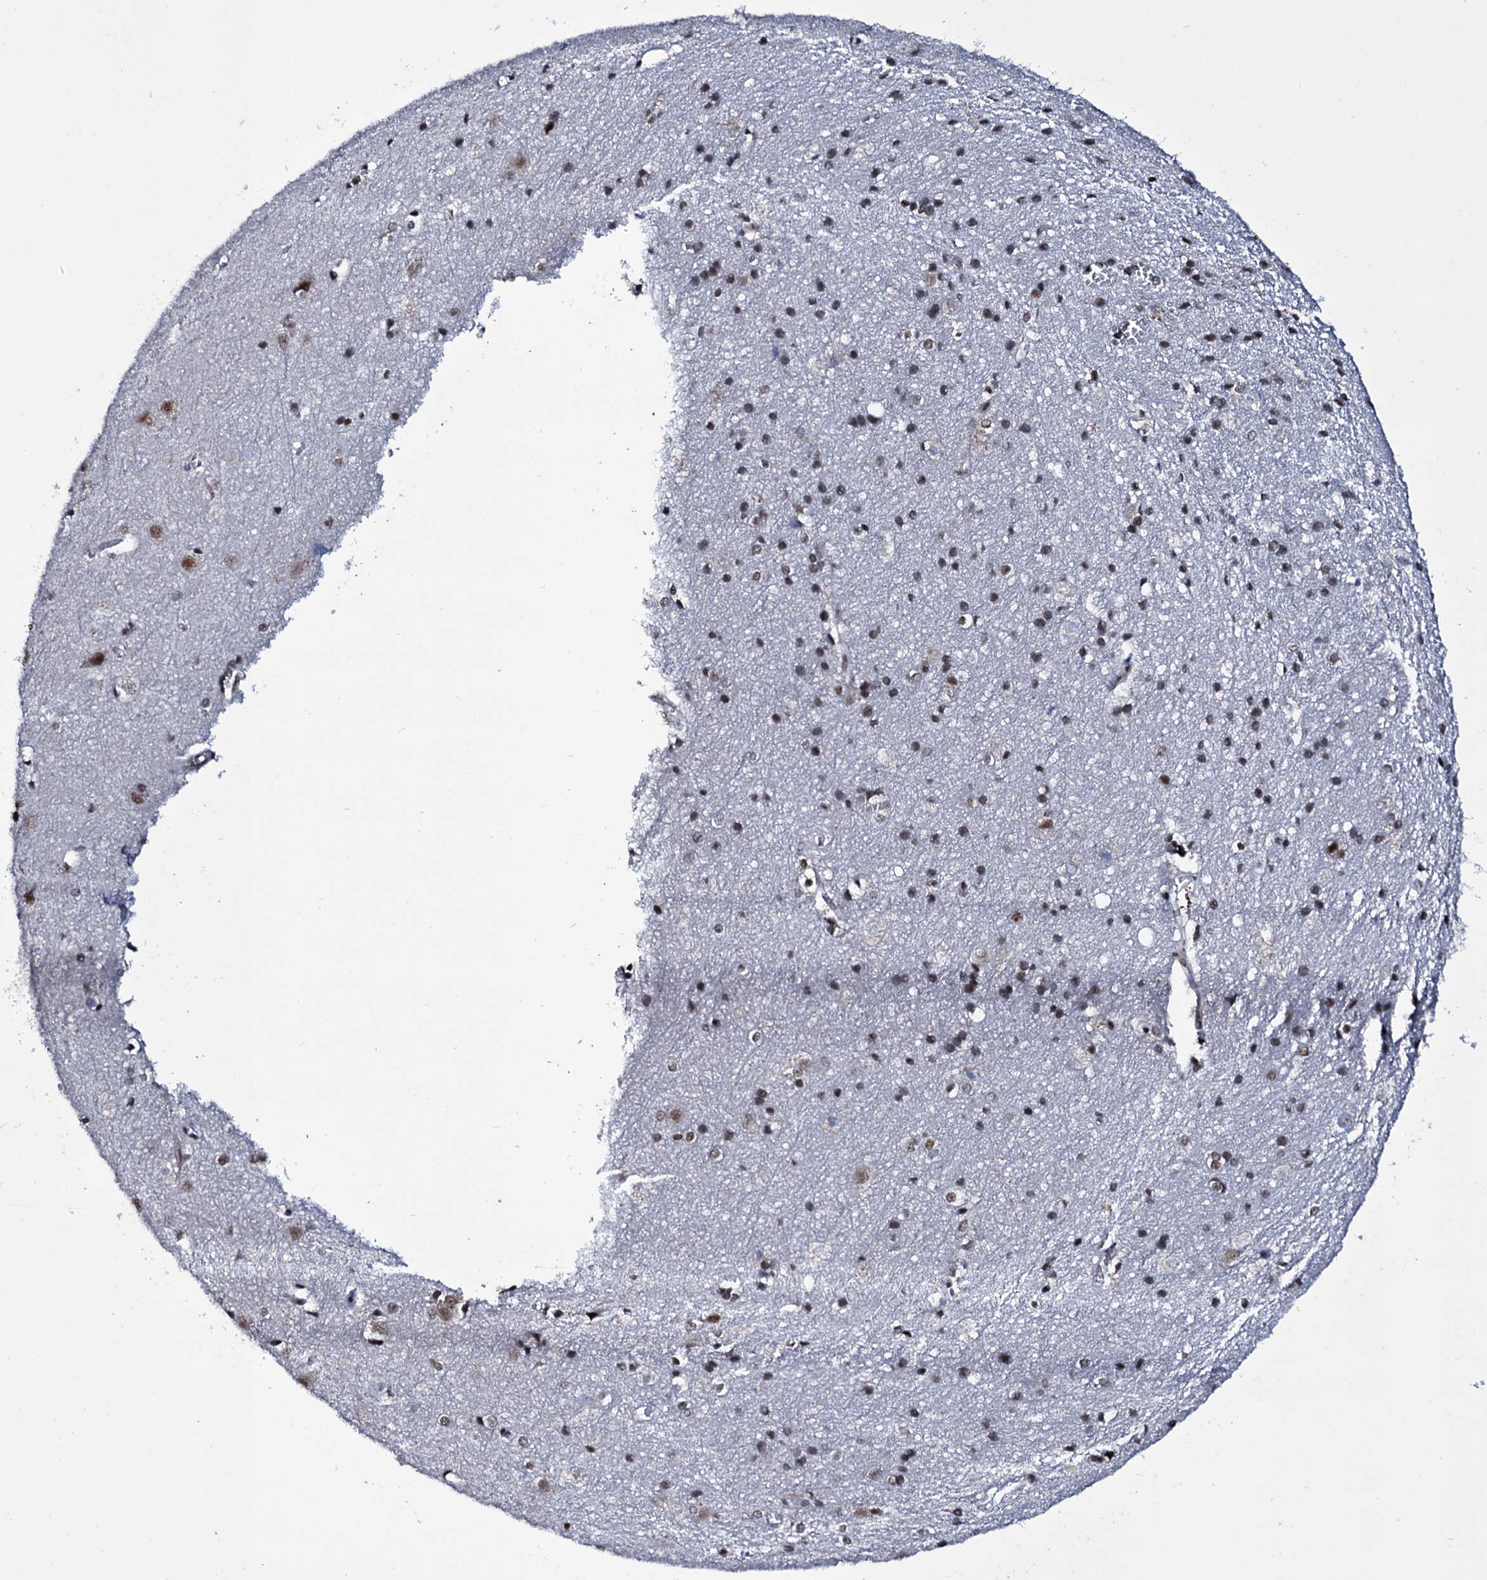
{"staining": {"intensity": "moderate", "quantity": ">75%", "location": "nuclear"}, "tissue": "cerebral cortex", "cell_type": "Endothelial cells", "image_type": "normal", "snomed": [{"axis": "morphology", "description": "Normal tissue, NOS"}, {"axis": "topography", "description": "Cerebral cortex"}], "caption": "Human cerebral cortex stained with a brown dye exhibits moderate nuclear positive staining in approximately >75% of endothelial cells.", "gene": "ZMIZ2", "patient": {"sex": "male", "age": 54}}